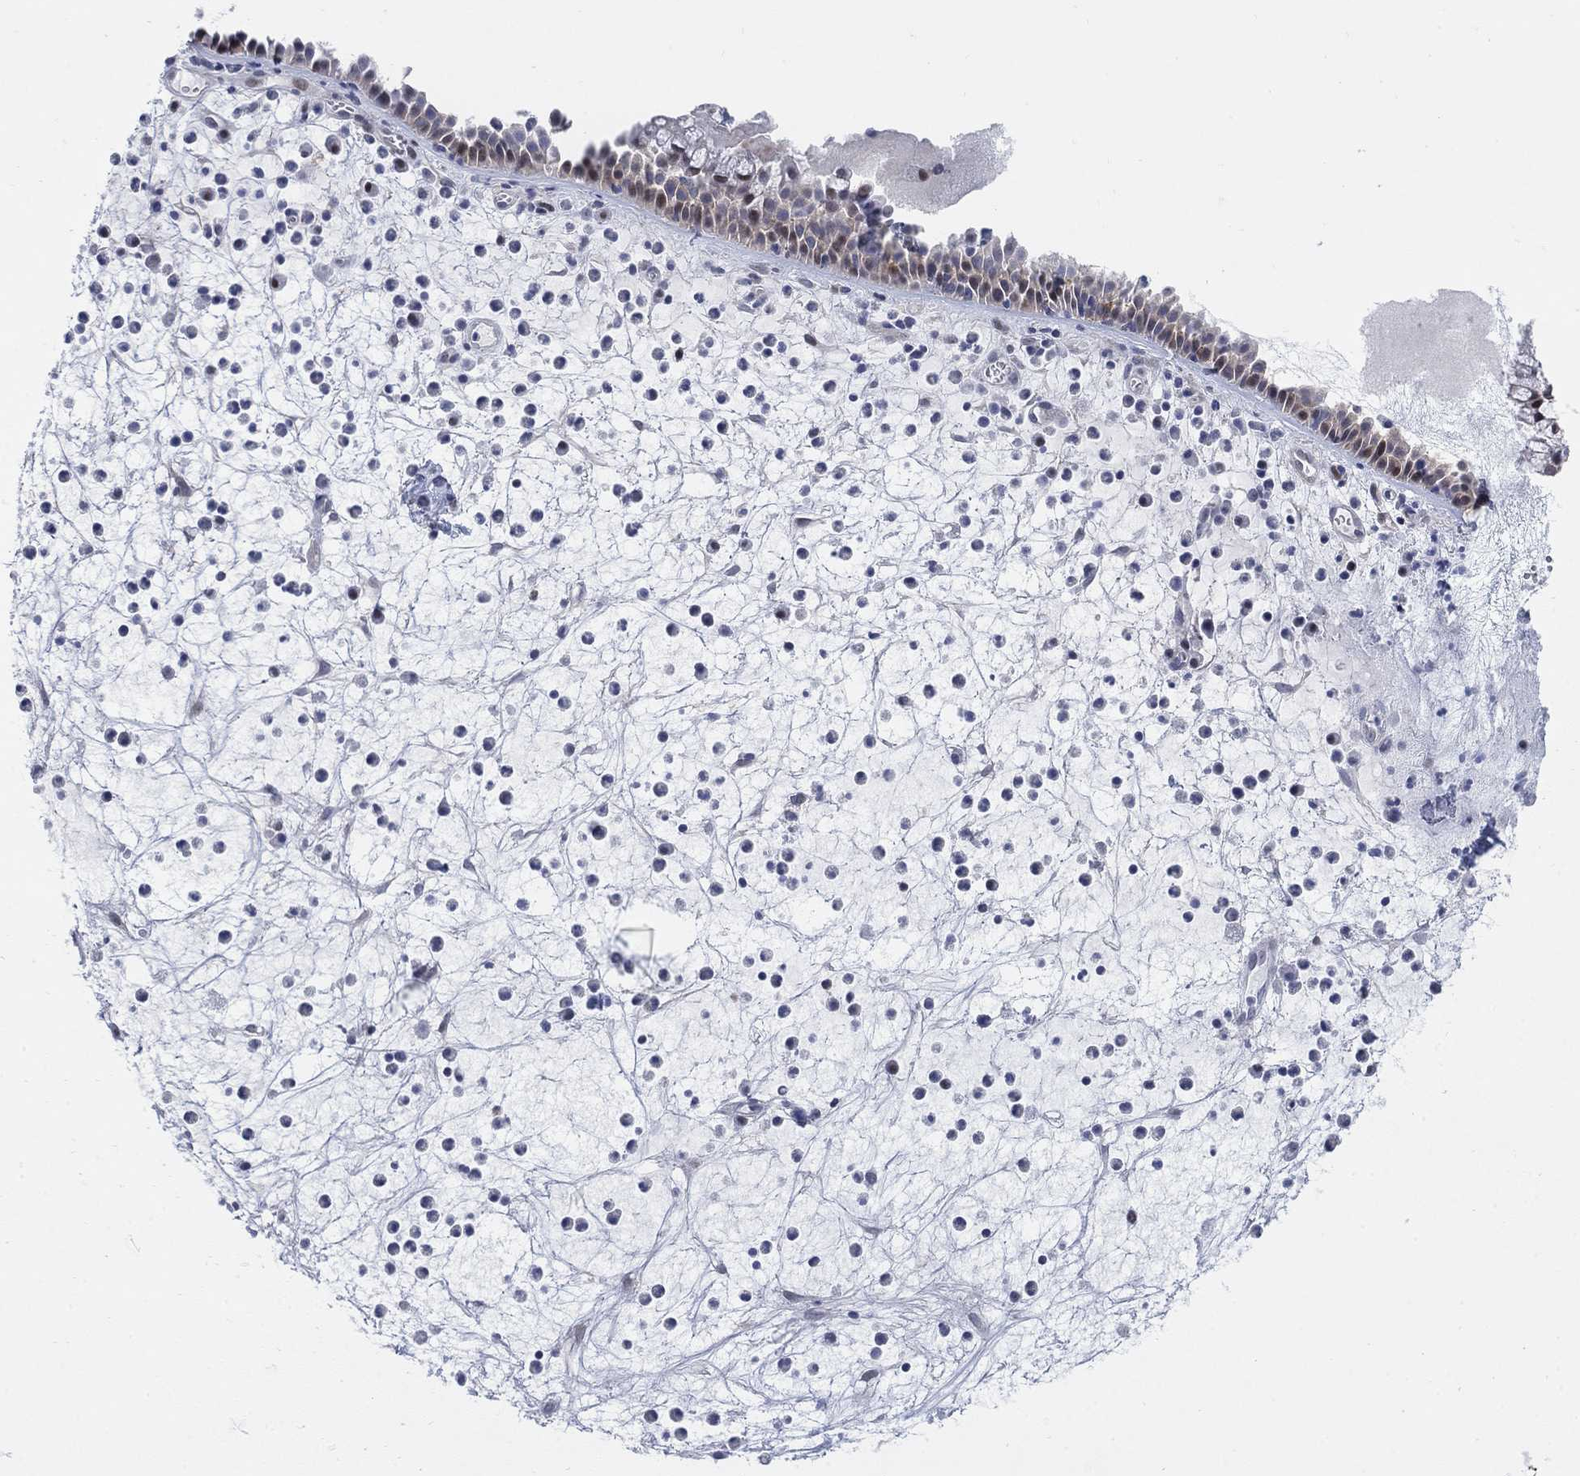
{"staining": {"intensity": "weak", "quantity": "<25%", "location": "nuclear"}, "tissue": "nasopharynx", "cell_type": "Respiratory epithelial cells", "image_type": "normal", "snomed": [{"axis": "morphology", "description": "Normal tissue, NOS"}, {"axis": "topography", "description": "Nasopharynx"}], "caption": "The micrograph shows no significant positivity in respiratory epithelial cells of nasopharynx. (IHC, brightfield microscopy, high magnification).", "gene": "MYO3A", "patient": {"sex": "female", "age": 73}}